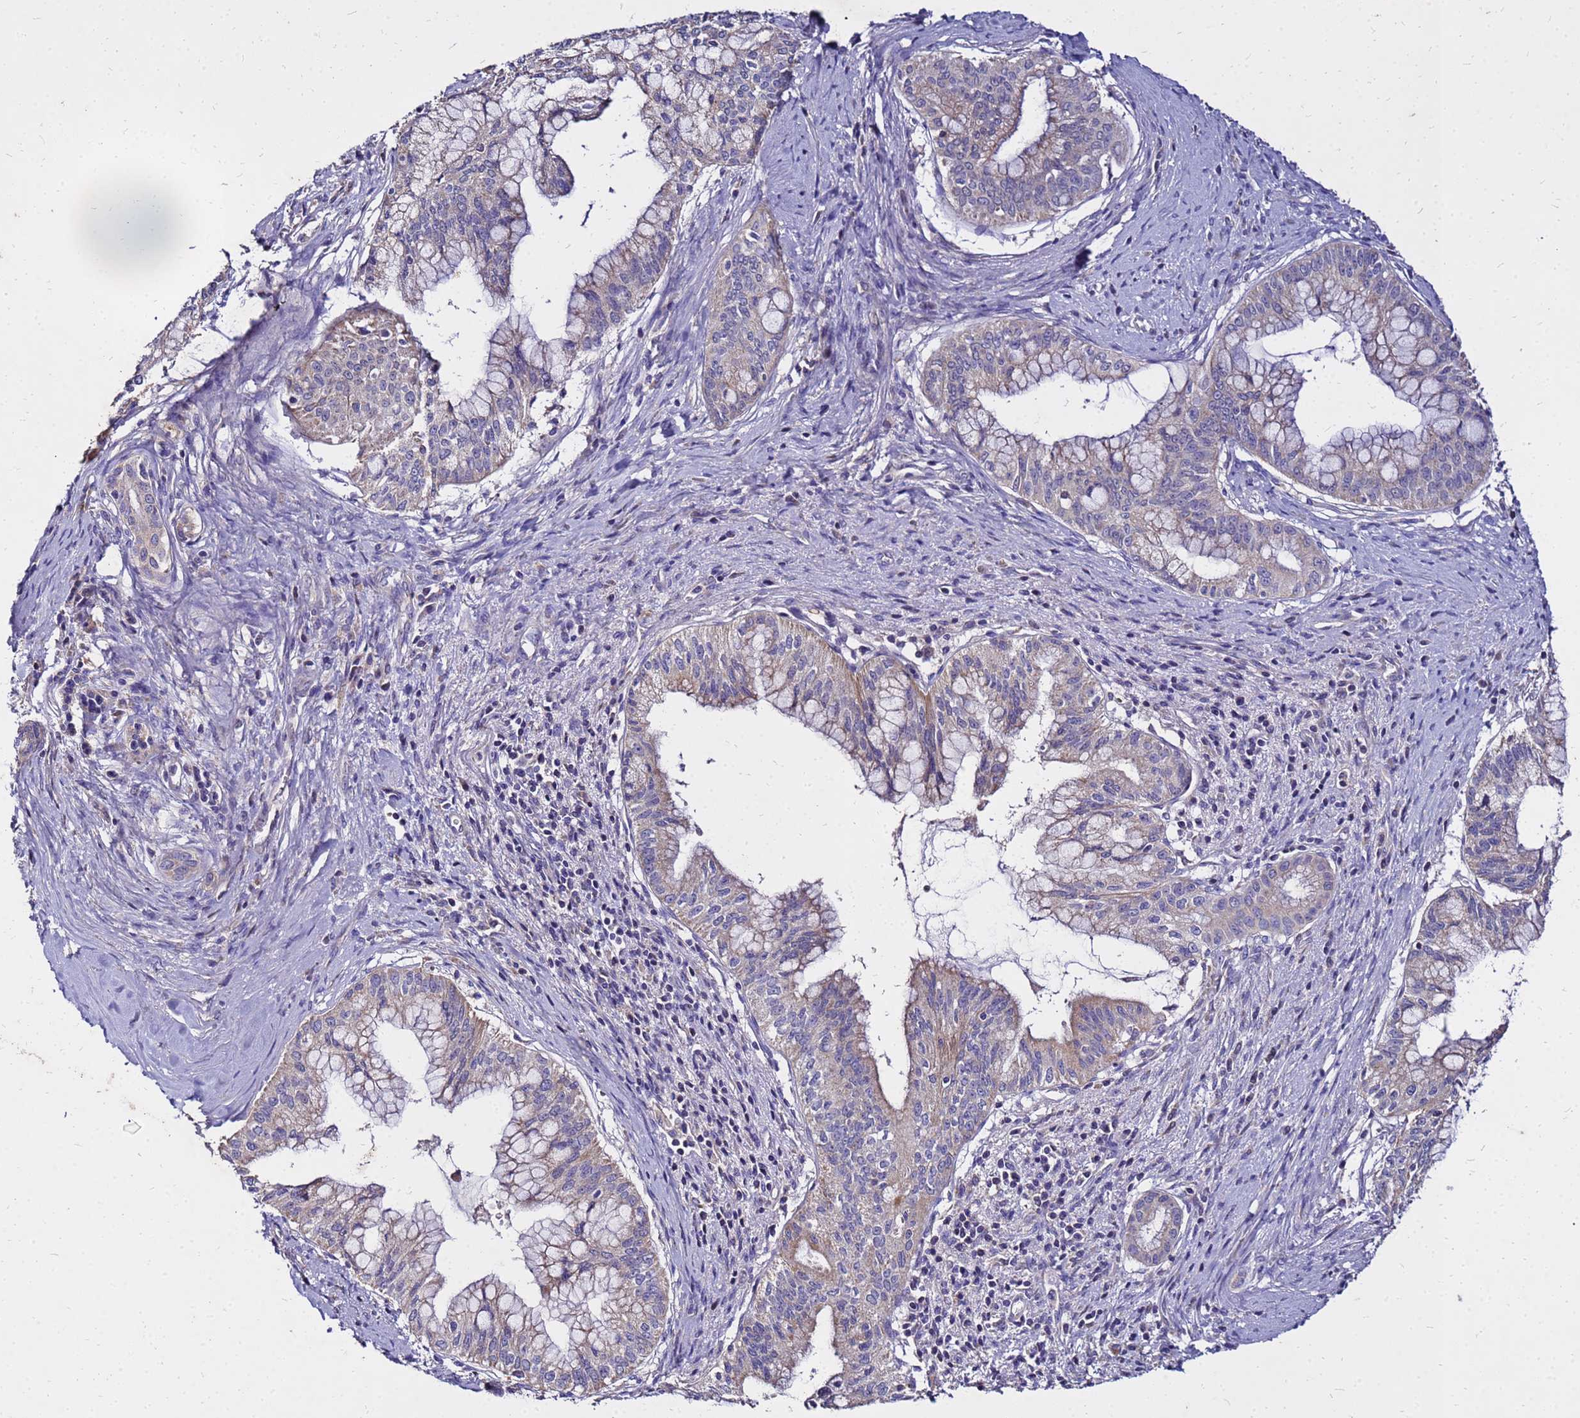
{"staining": {"intensity": "weak", "quantity": "<25%", "location": "cytoplasmic/membranous"}, "tissue": "pancreatic cancer", "cell_type": "Tumor cells", "image_type": "cancer", "snomed": [{"axis": "morphology", "description": "Adenocarcinoma, NOS"}, {"axis": "topography", "description": "Pancreas"}], "caption": "This is a micrograph of IHC staining of pancreatic cancer, which shows no staining in tumor cells. (DAB (3,3'-diaminobenzidine) immunohistochemistry, high magnification).", "gene": "COX14", "patient": {"sex": "male", "age": 46}}